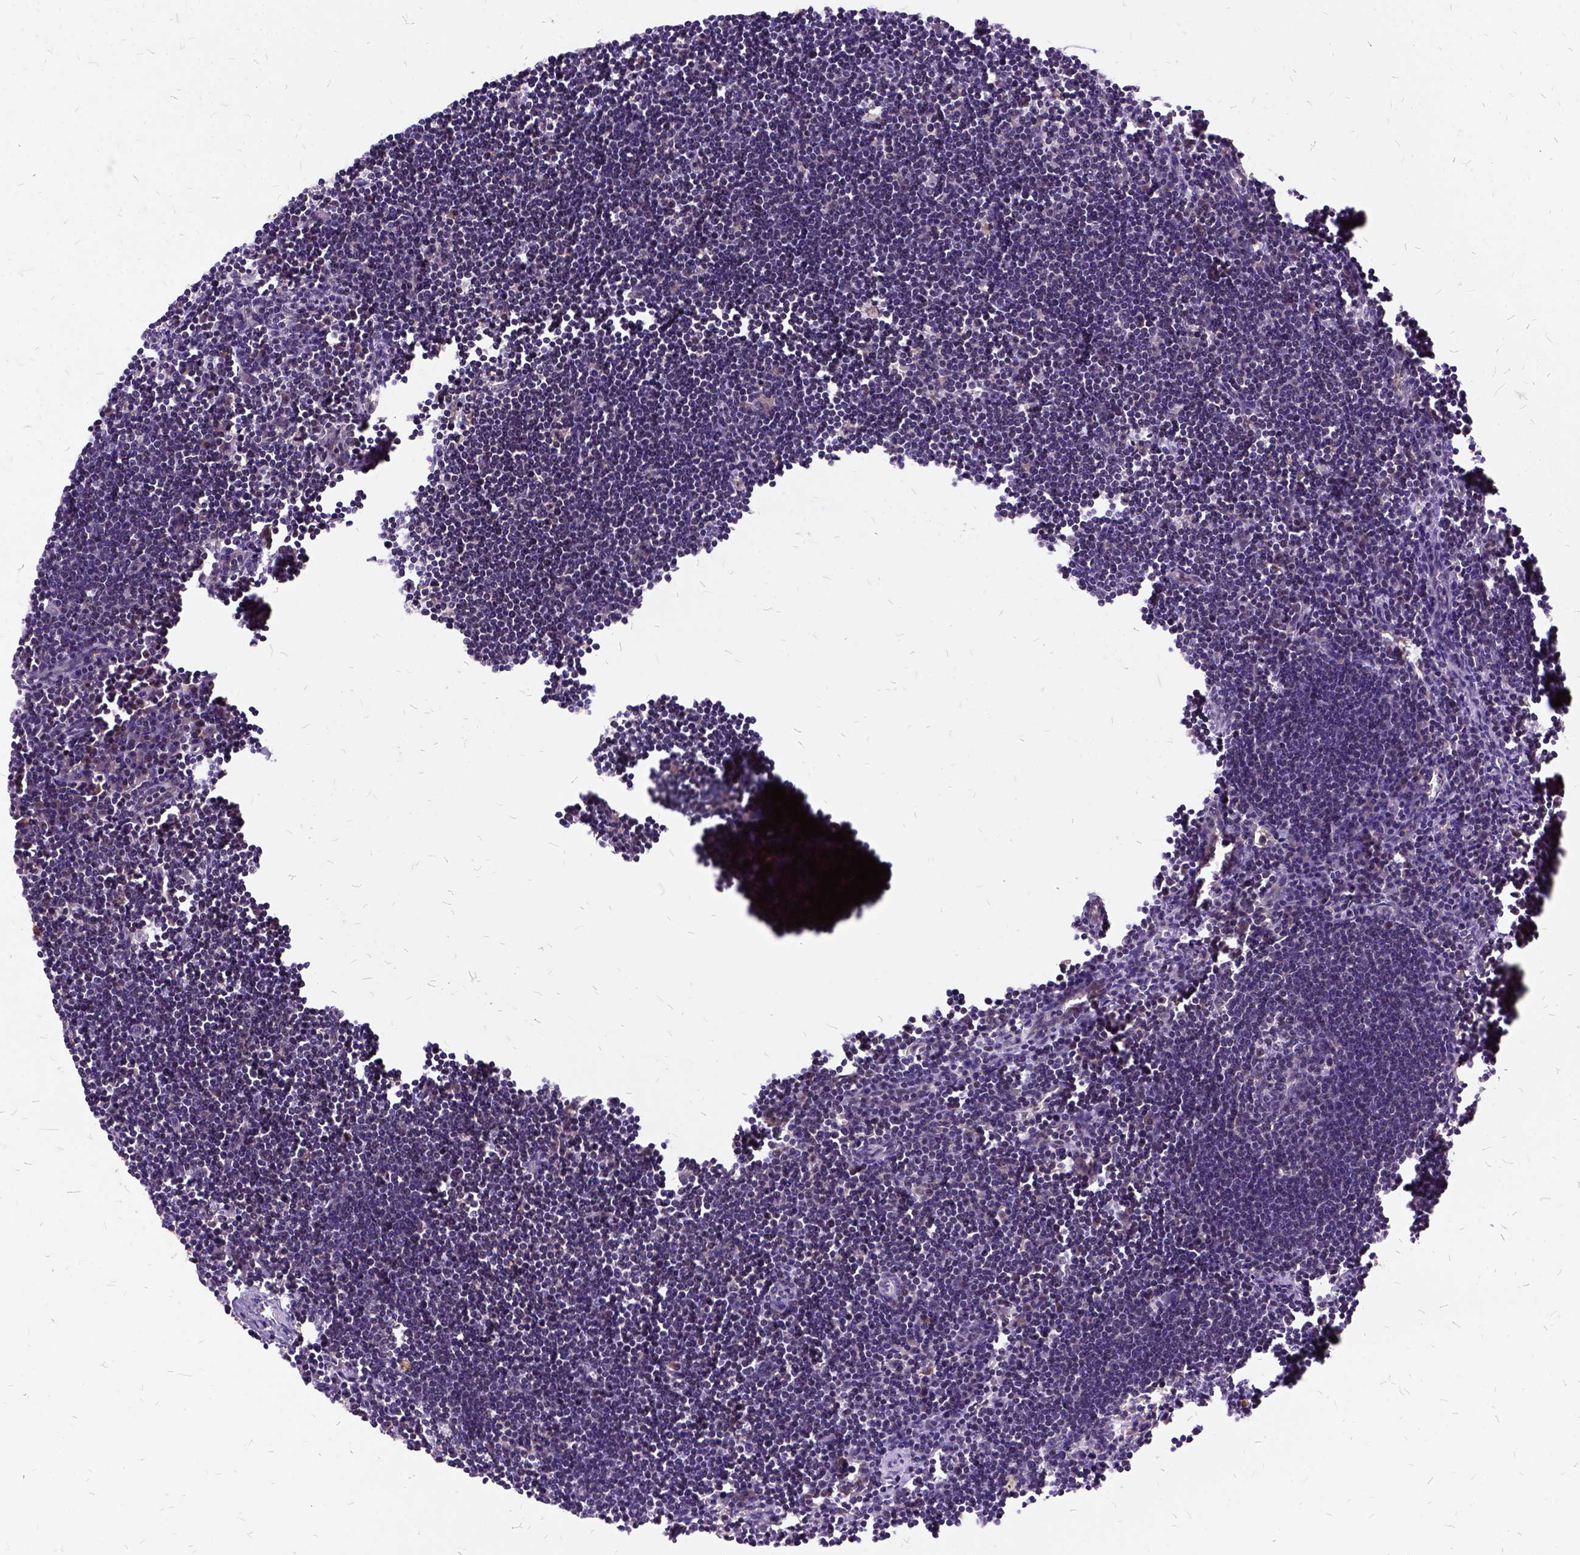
{"staining": {"intensity": "negative", "quantity": "none", "location": "none"}, "tissue": "lymph node", "cell_type": "Germinal center cells", "image_type": "normal", "snomed": [{"axis": "morphology", "description": "Normal tissue, NOS"}, {"axis": "topography", "description": "Lymph node"}], "caption": "Immunohistochemistry of normal lymph node displays no positivity in germinal center cells.", "gene": "ILRUN", "patient": {"sex": "male", "age": 55}}